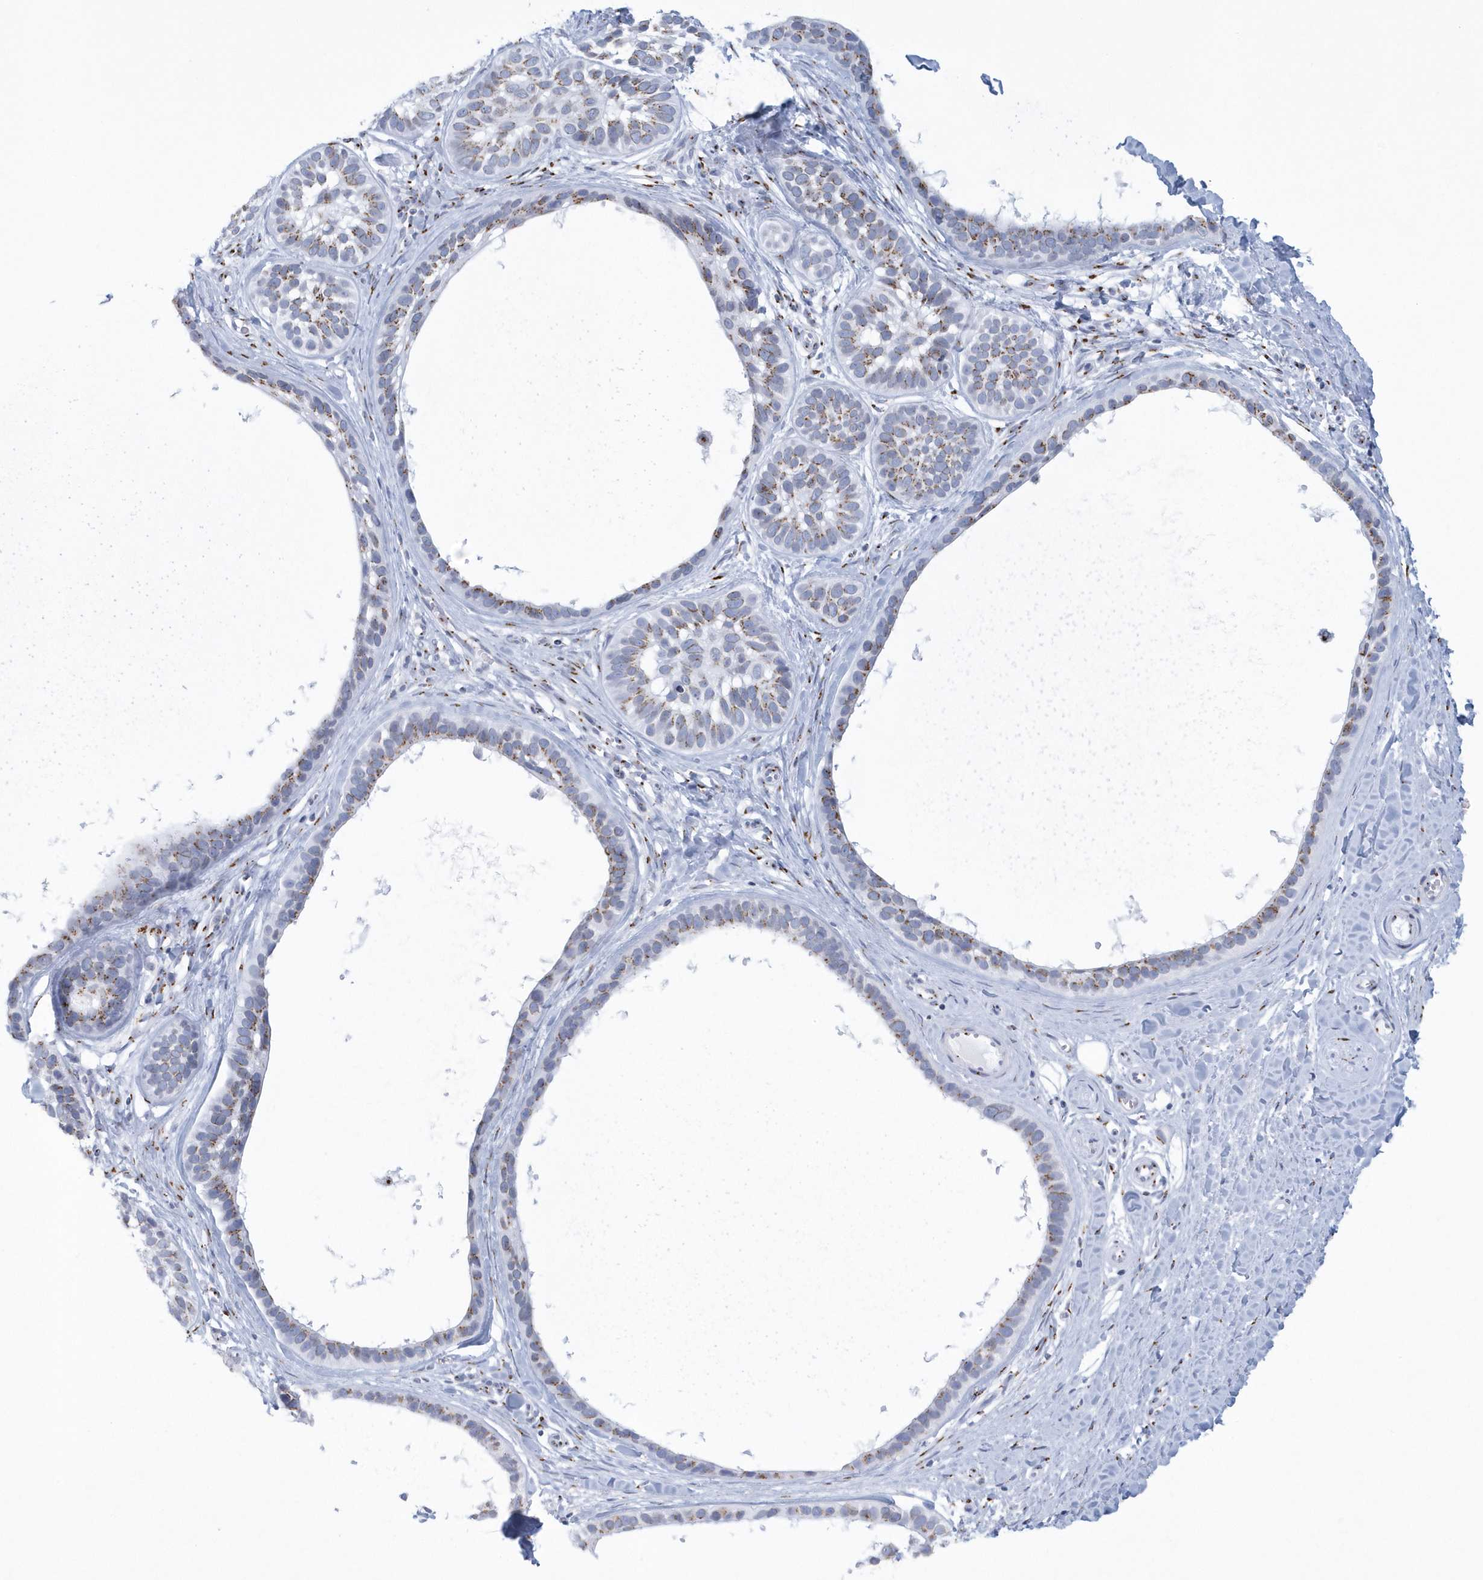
{"staining": {"intensity": "moderate", "quantity": "25%-75%", "location": "cytoplasmic/membranous"}, "tissue": "skin cancer", "cell_type": "Tumor cells", "image_type": "cancer", "snomed": [{"axis": "morphology", "description": "Basal cell carcinoma"}, {"axis": "topography", "description": "Skin"}], "caption": "This micrograph reveals immunohistochemistry (IHC) staining of human basal cell carcinoma (skin), with medium moderate cytoplasmic/membranous staining in about 25%-75% of tumor cells.", "gene": "SLX9", "patient": {"sex": "male", "age": 62}}